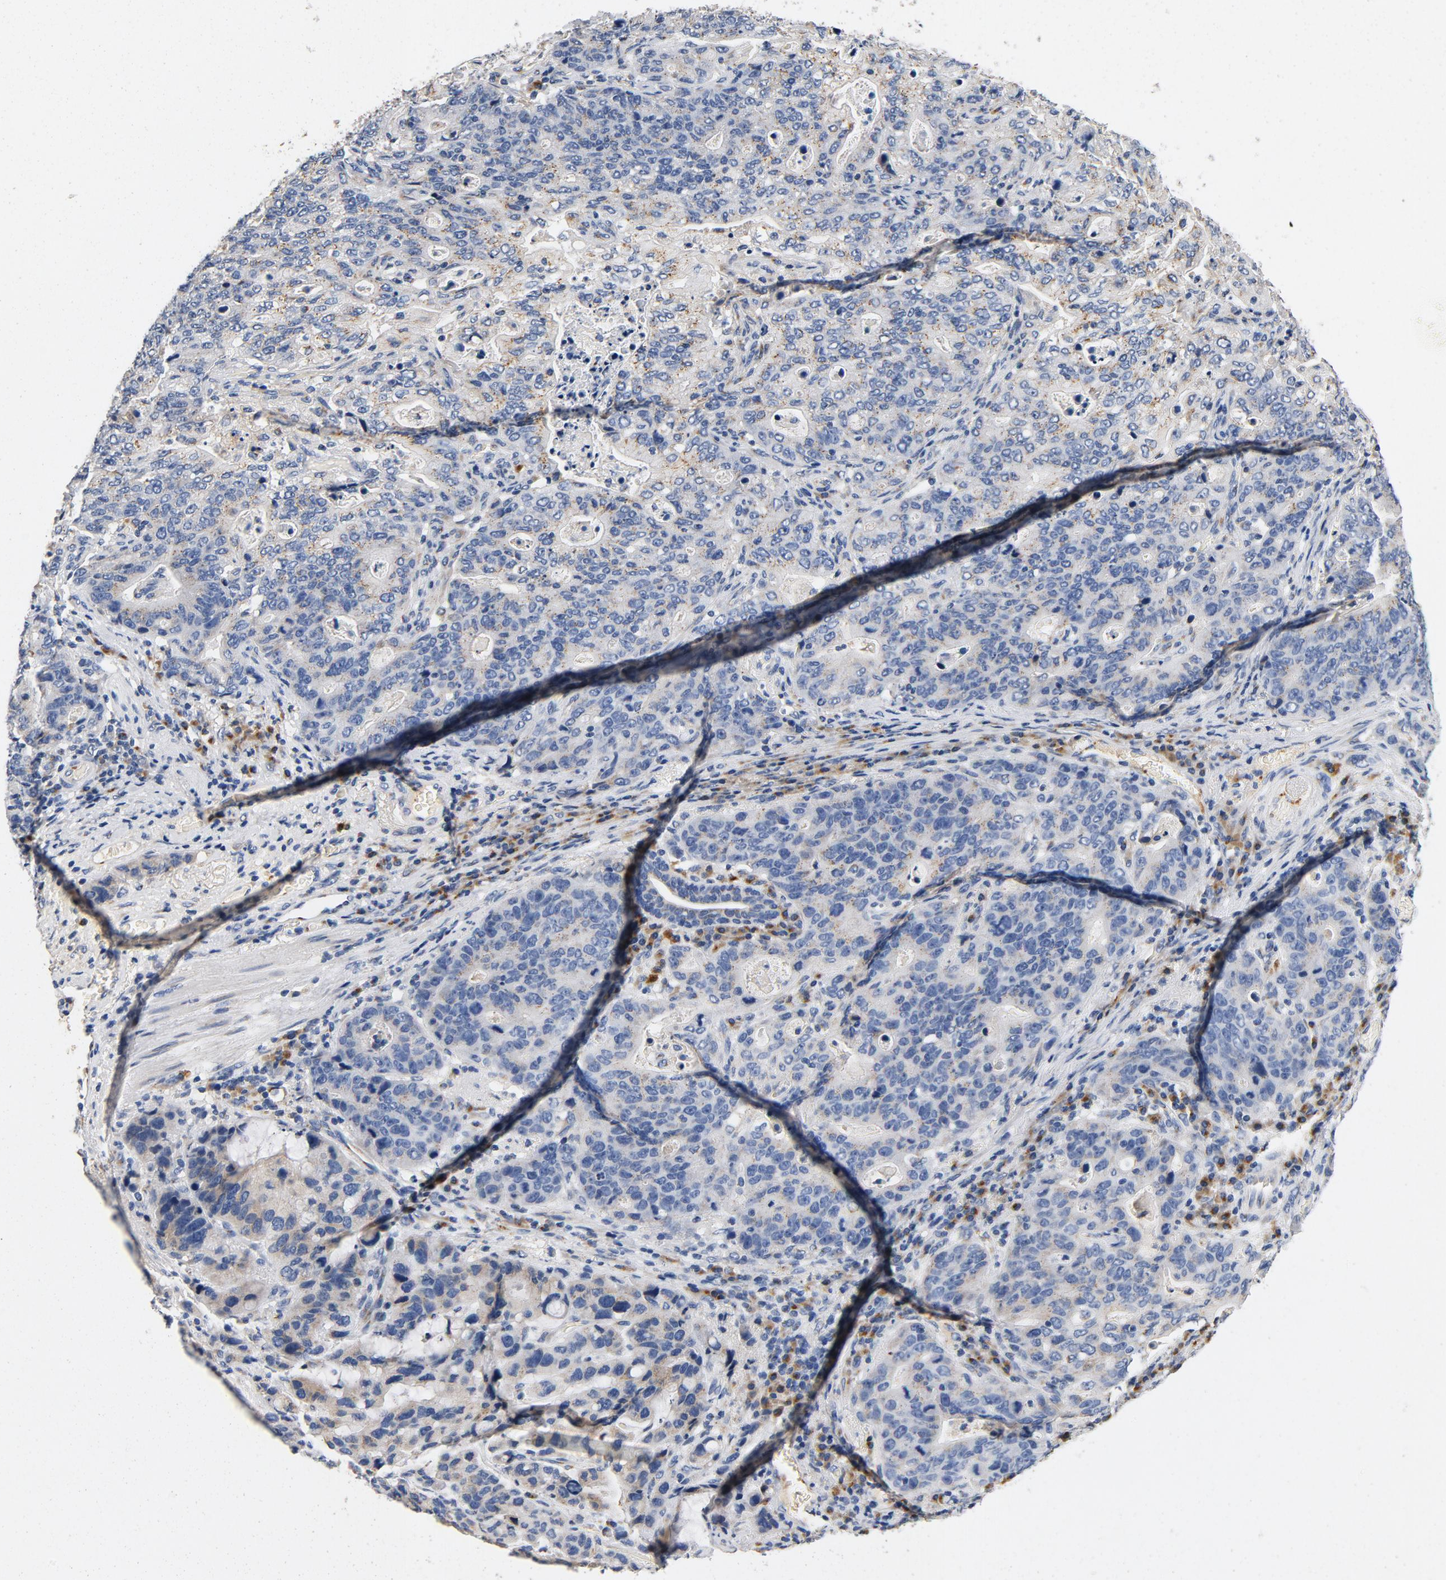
{"staining": {"intensity": "negative", "quantity": "none", "location": "none"}, "tissue": "stomach cancer", "cell_type": "Tumor cells", "image_type": "cancer", "snomed": [{"axis": "morphology", "description": "Adenocarcinoma, NOS"}, {"axis": "topography", "description": "Esophagus"}, {"axis": "topography", "description": "Stomach"}], "caption": "High power microscopy photomicrograph of an immunohistochemistry image of stomach adenocarcinoma, revealing no significant positivity in tumor cells.", "gene": "LMAN2", "patient": {"sex": "male", "age": 74}}